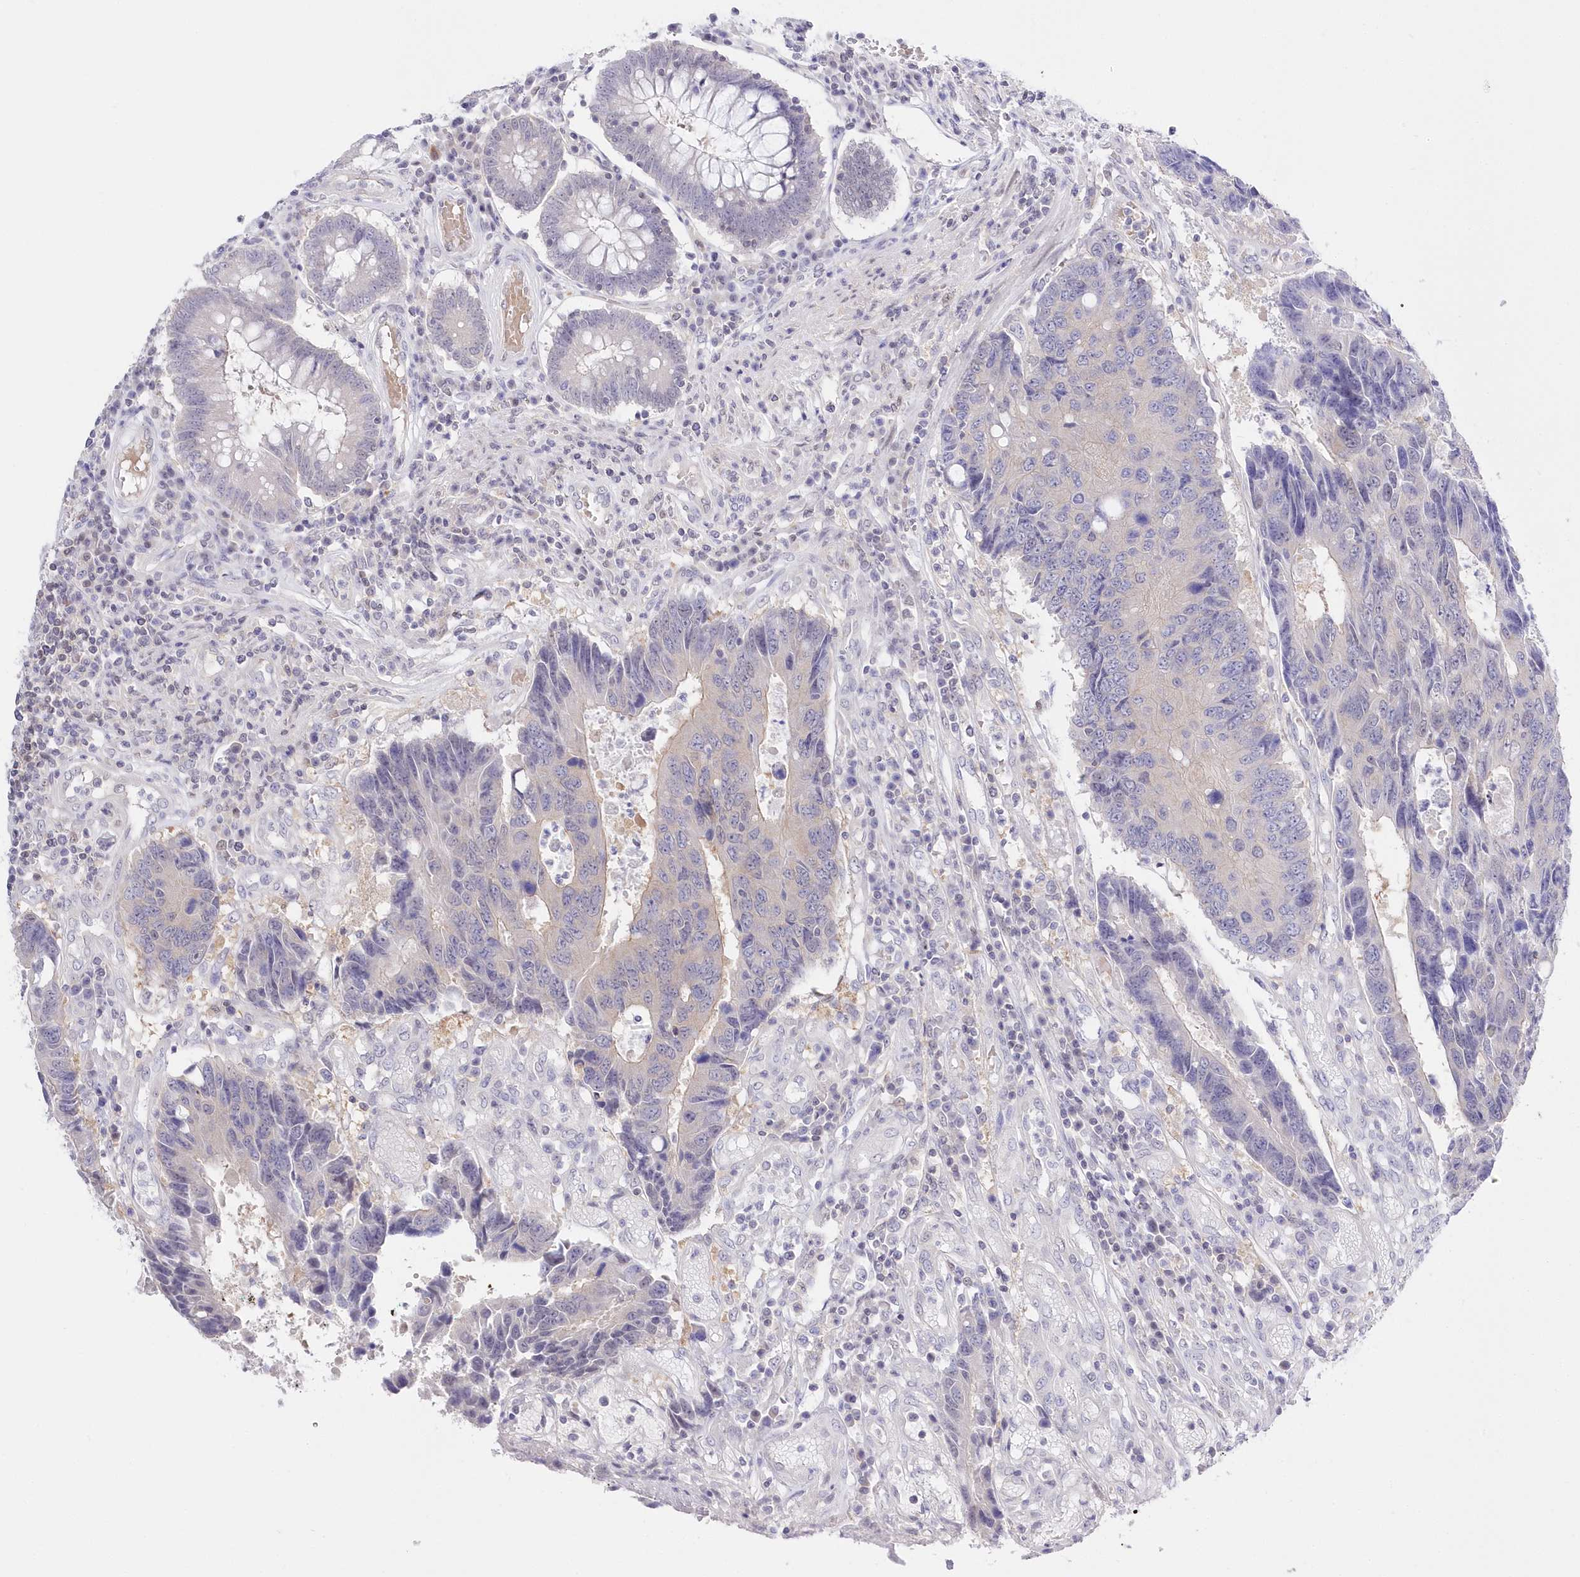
{"staining": {"intensity": "negative", "quantity": "none", "location": "none"}, "tissue": "colorectal cancer", "cell_type": "Tumor cells", "image_type": "cancer", "snomed": [{"axis": "morphology", "description": "Adenocarcinoma, NOS"}, {"axis": "topography", "description": "Rectum"}], "caption": "Immunohistochemical staining of colorectal adenocarcinoma exhibits no significant expression in tumor cells.", "gene": "UBA6", "patient": {"sex": "male", "age": 84}}